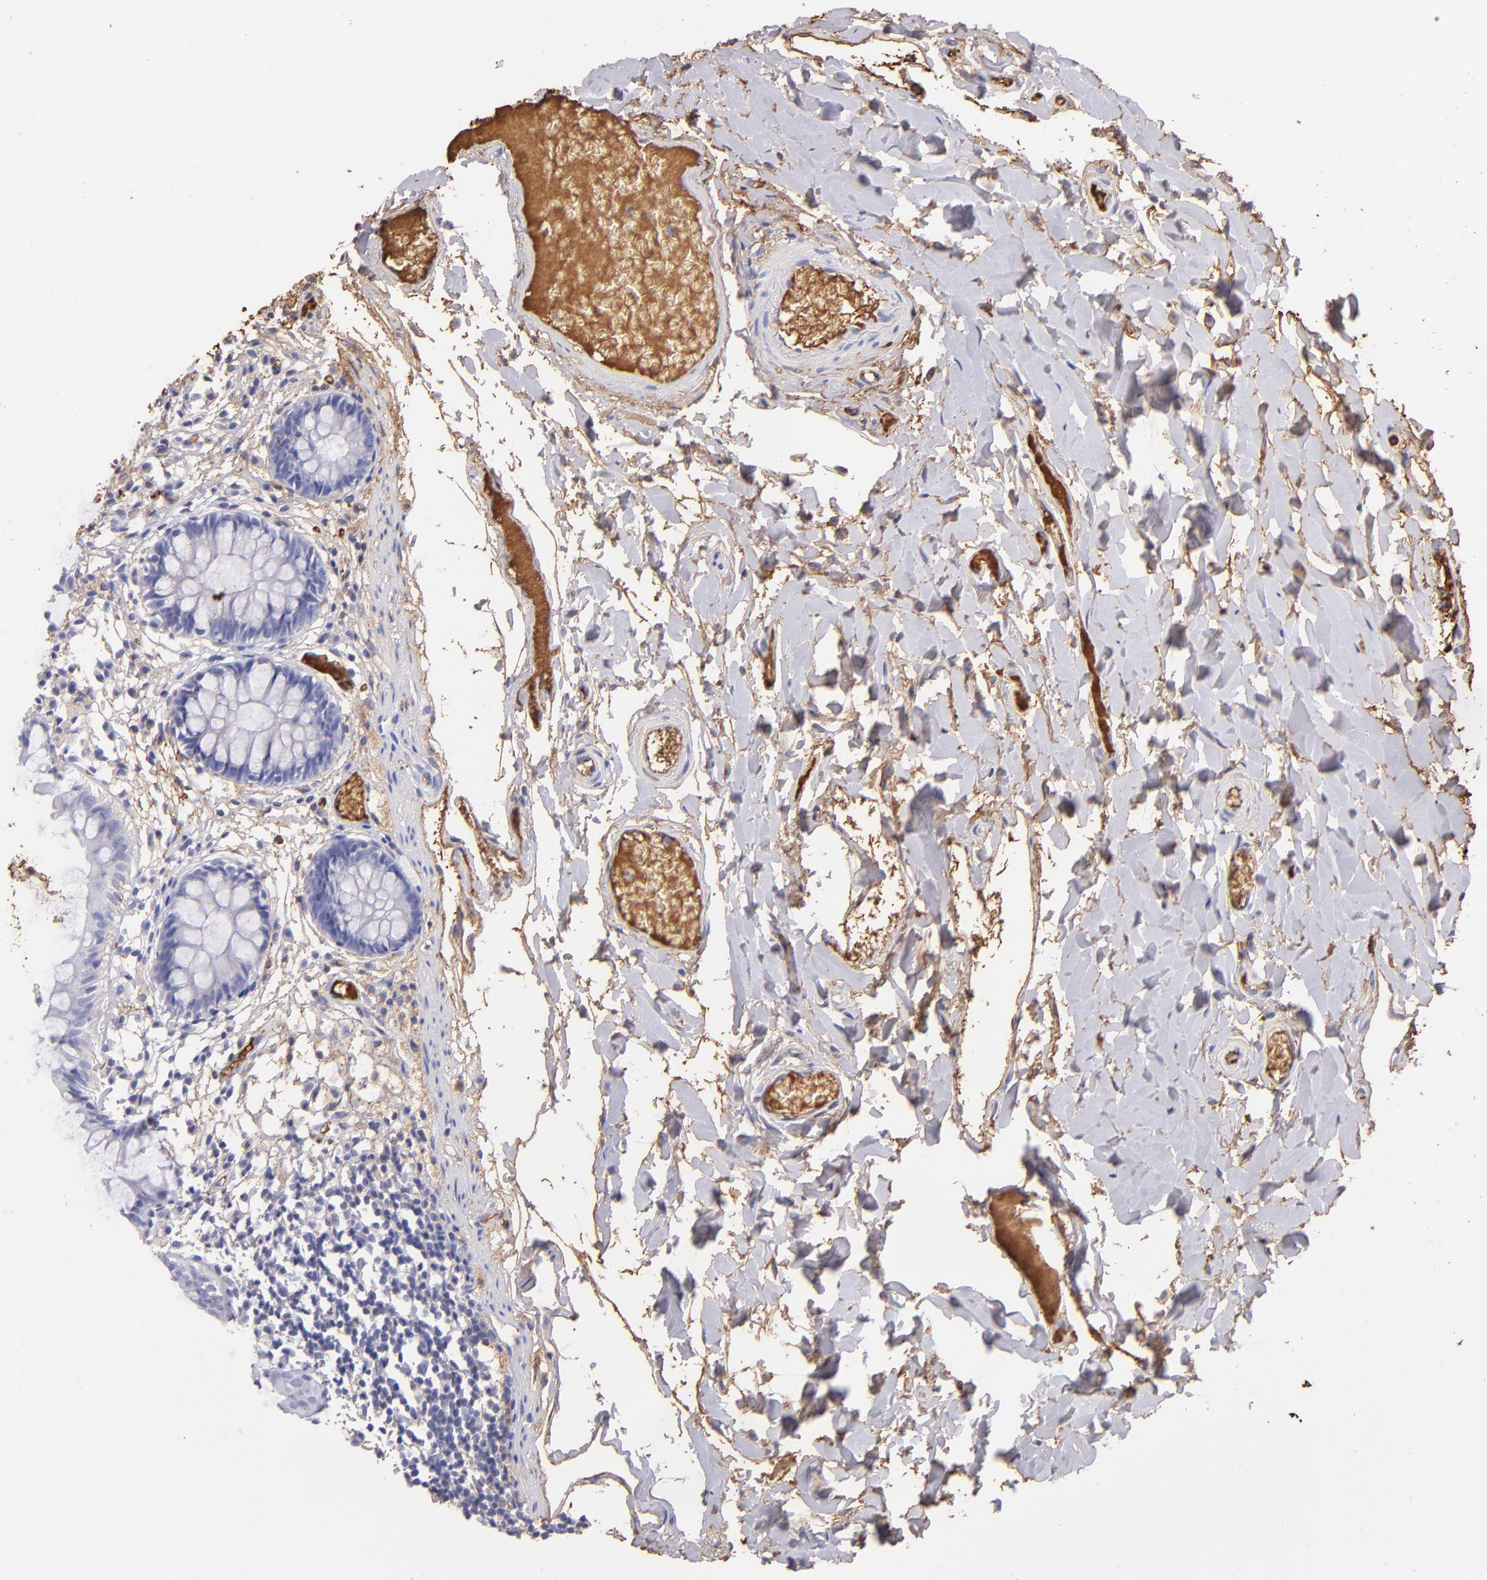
{"staining": {"intensity": "moderate", "quantity": ">75%", "location": "cytoplasmic/membranous"}, "tissue": "colon", "cell_type": "Endothelial cells", "image_type": "normal", "snomed": [{"axis": "morphology", "description": "Normal tissue, NOS"}, {"axis": "topography", "description": "Smooth muscle"}, {"axis": "topography", "description": "Colon"}], "caption": "Colon stained with IHC reveals moderate cytoplasmic/membranous expression in approximately >75% of endothelial cells. Nuclei are stained in blue.", "gene": "FGB", "patient": {"sex": "male", "age": 67}}